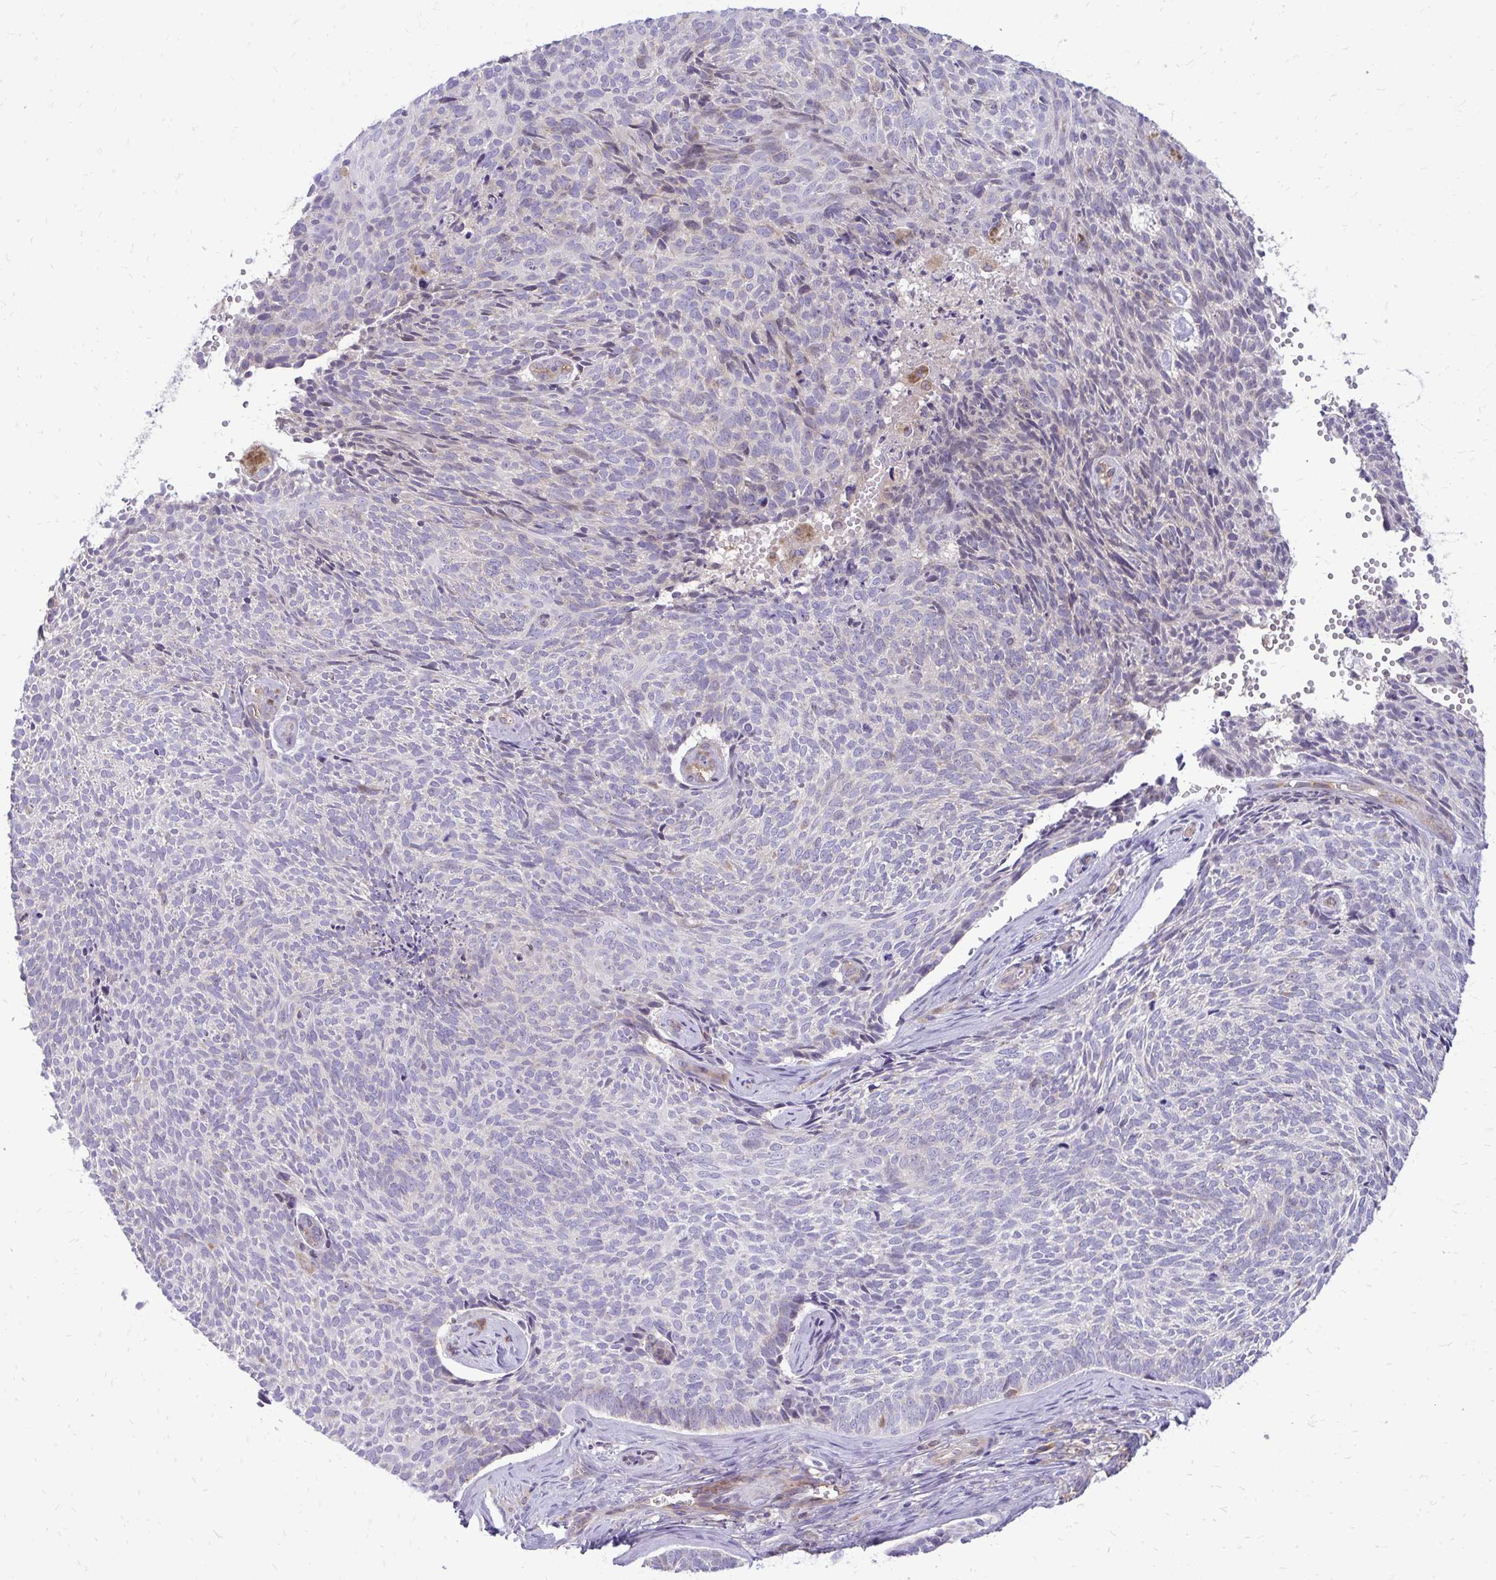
{"staining": {"intensity": "negative", "quantity": "none", "location": "none"}, "tissue": "skin cancer", "cell_type": "Tumor cells", "image_type": "cancer", "snomed": [{"axis": "morphology", "description": "Basal cell carcinoma"}, {"axis": "topography", "description": "Skin"}], "caption": "Tumor cells are negative for protein expression in human skin basal cell carcinoma.", "gene": "ASAP1", "patient": {"sex": "female", "age": 80}}